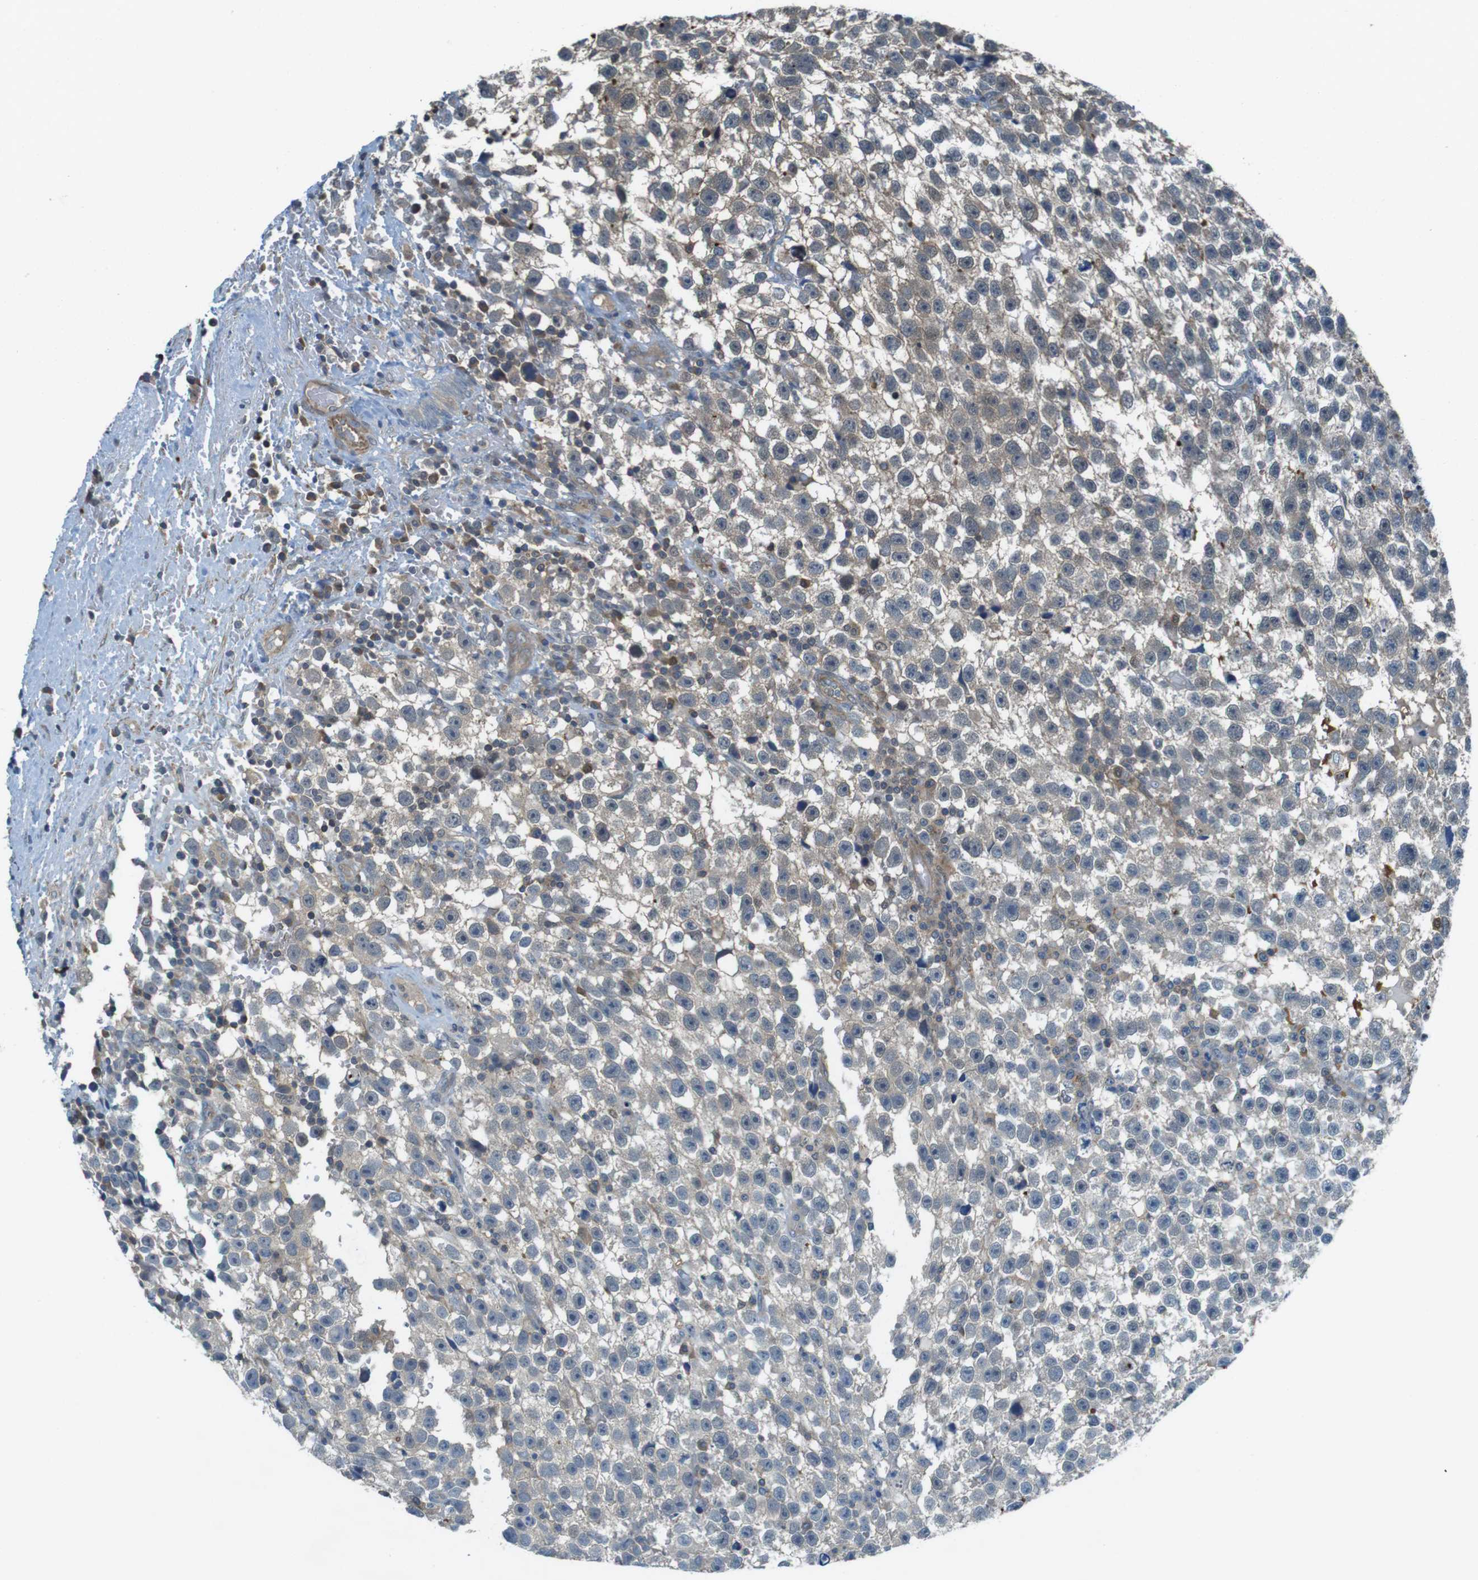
{"staining": {"intensity": "weak", "quantity": "<25%", "location": "cytoplasmic/membranous"}, "tissue": "testis cancer", "cell_type": "Tumor cells", "image_type": "cancer", "snomed": [{"axis": "morphology", "description": "Seminoma, NOS"}, {"axis": "topography", "description": "Testis"}], "caption": "Immunohistochemical staining of testis cancer shows no significant expression in tumor cells.", "gene": "LRRC3B", "patient": {"sex": "male", "age": 33}}